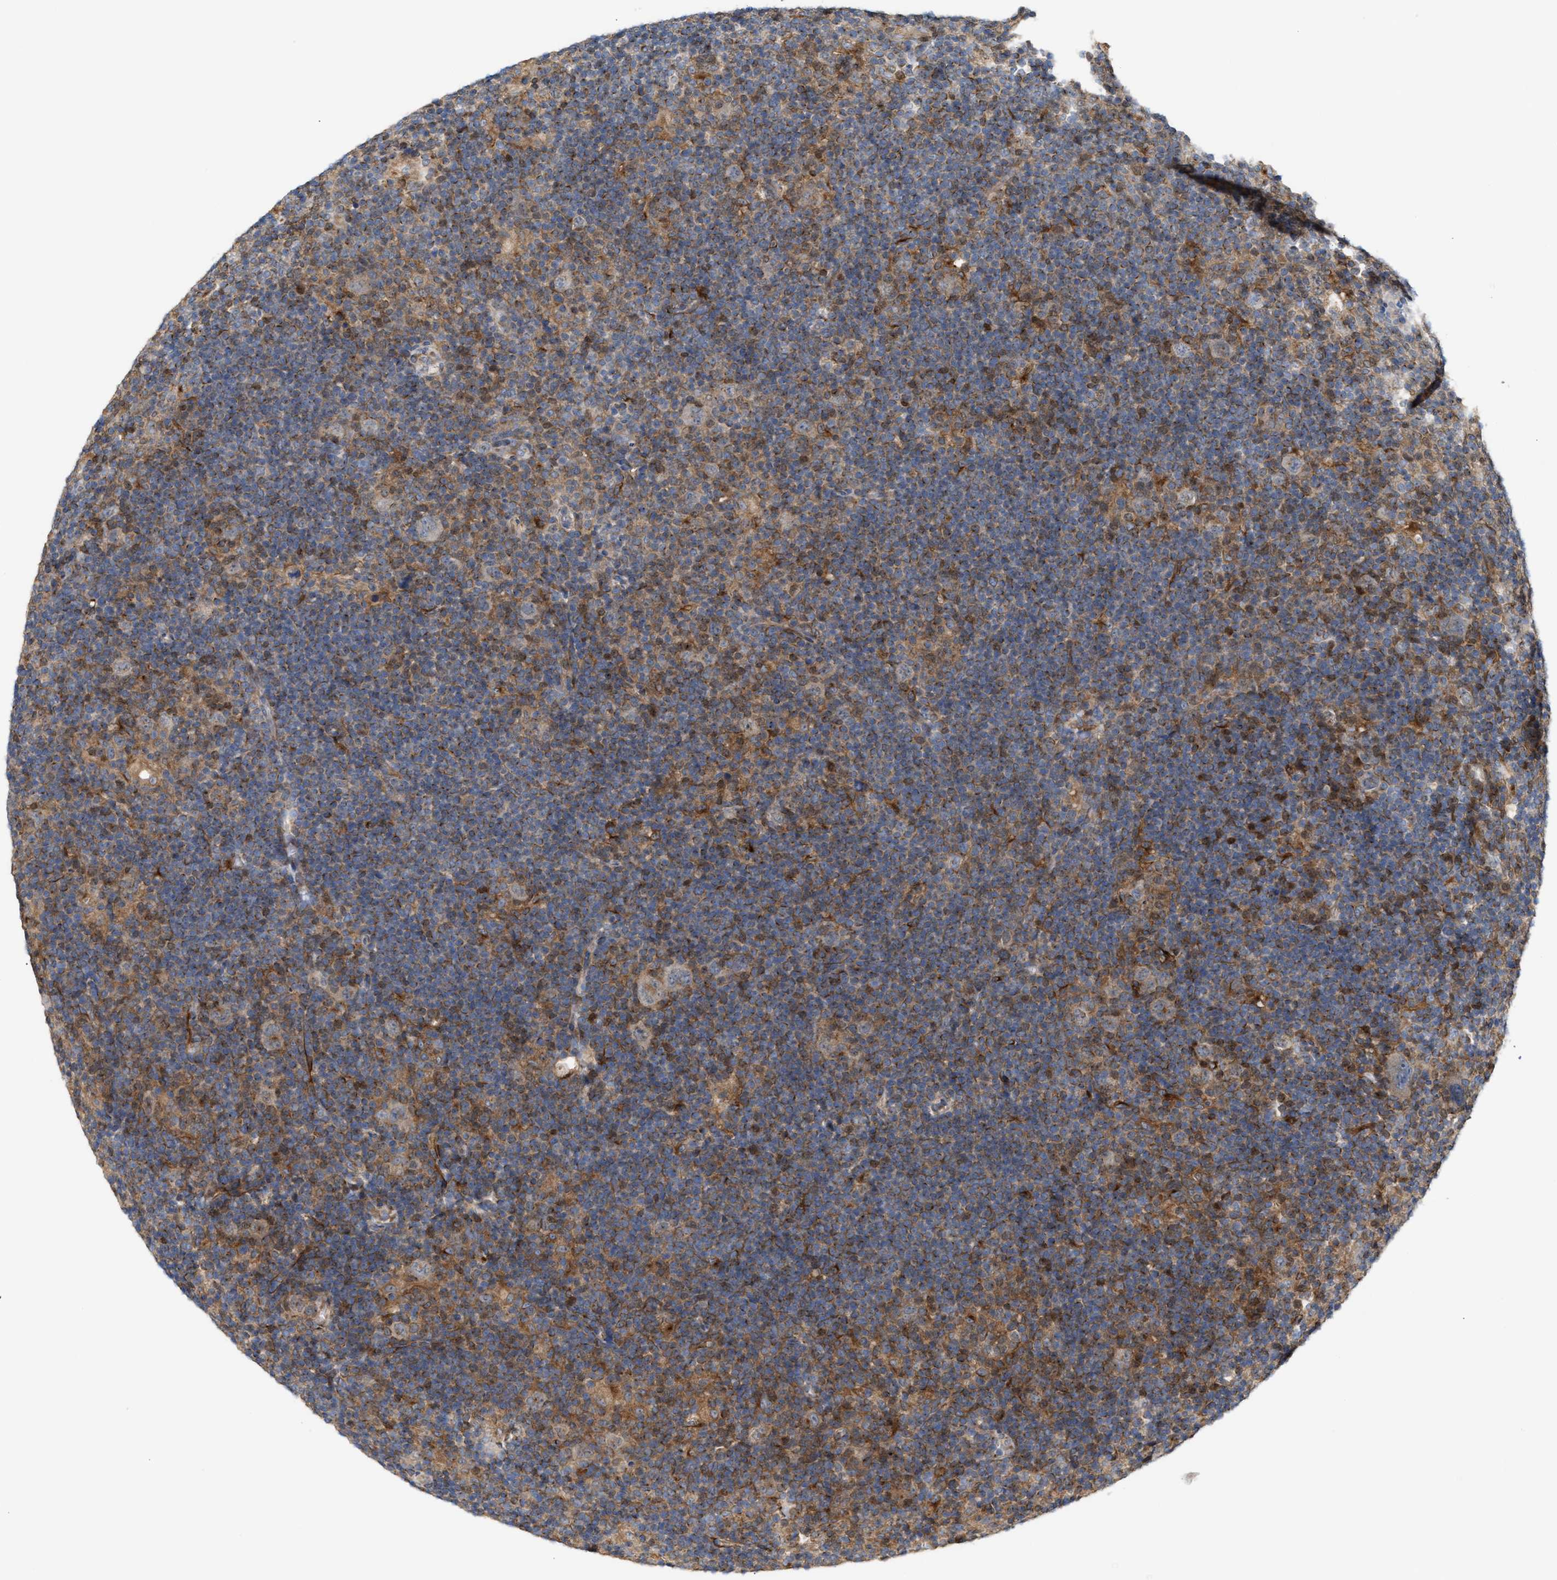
{"staining": {"intensity": "weak", "quantity": "<25%", "location": "cytoplasmic/membranous"}, "tissue": "lymphoma", "cell_type": "Tumor cells", "image_type": "cancer", "snomed": [{"axis": "morphology", "description": "Hodgkin's disease, NOS"}, {"axis": "topography", "description": "Lymph node"}], "caption": "This is a histopathology image of IHC staining of Hodgkin's disease, which shows no expression in tumor cells.", "gene": "BBLN", "patient": {"sex": "female", "age": 57}}